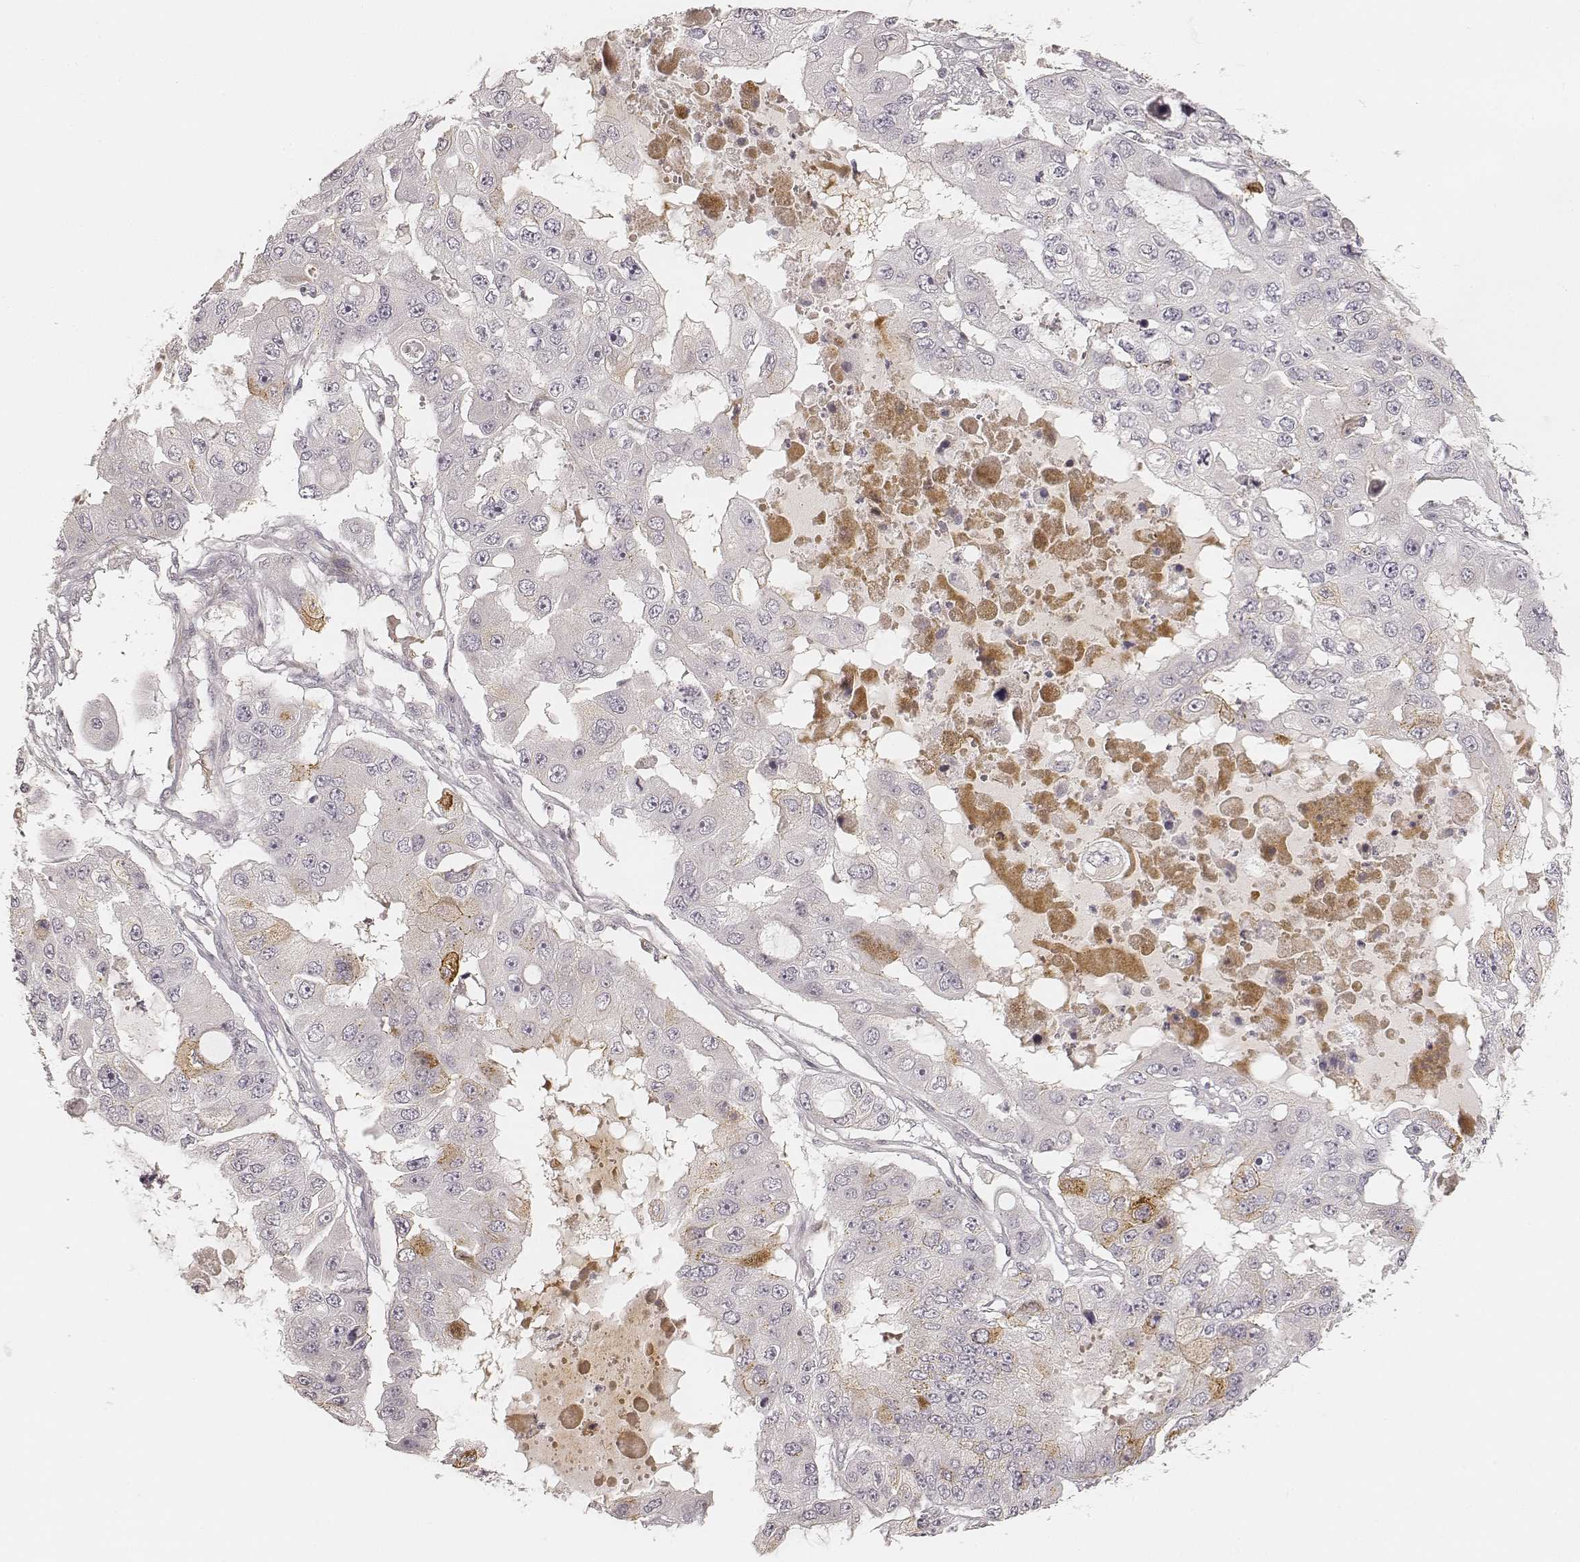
{"staining": {"intensity": "negative", "quantity": "none", "location": "none"}, "tissue": "ovarian cancer", "cell_type": "Tumor cells", "image_type": "cancer", "snomed": [{"axis": "morphology", "description": "Cystadenocarcinoma, serous, NOS"}, {"axis": "topography", "description": "Ovary"}], "caption": "Ovarian cancer was stained to show a protein in brown. There is no significant positivity in tumor cells.", "gene": "GORASP2", "patient": {"sex": "female", "age": 56}}